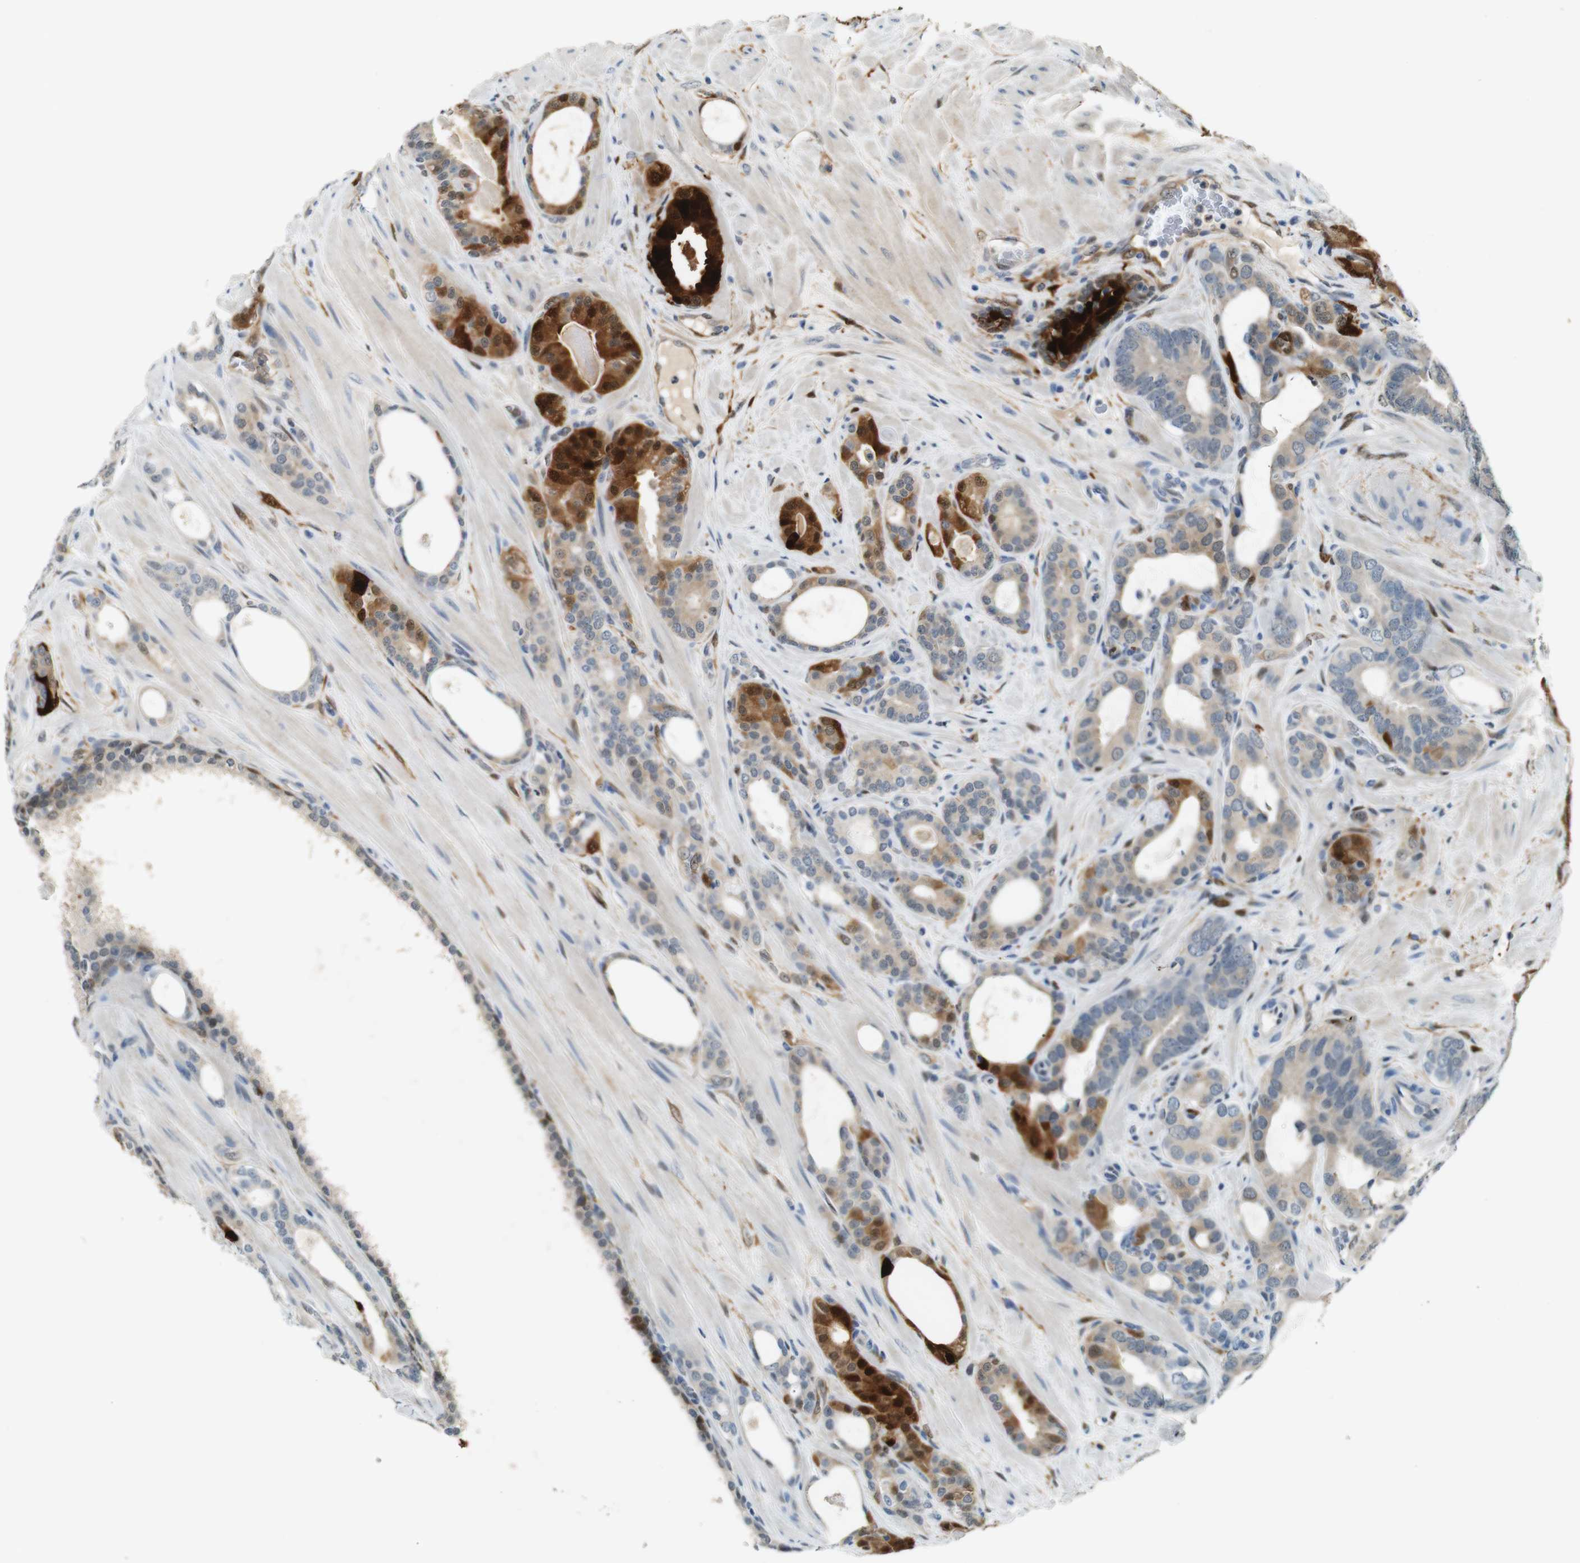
{"staining": {"intensity": "moderate", "quantity": "25%-75%", "location": "cytoplasmic/membranous,nuclear"}, "tissue": "prostate cancer", "cell_type": "Tumor cells", "image_type": "cancer", "snomed": [{"axis": "morphology", "description": "Adenocarcinoma, Low grade"}, {"axis": "topography", "description": "Prostate"}], "caption": "Protein staining reveals moderate cytoplasmic/membranous and nuclear positivity in about 25%-75% of tumor cells in prostate cancer (low-grade adenocarcinoma).", "gene": "LXN", "patient": {"sex": "male", "age": 63}}